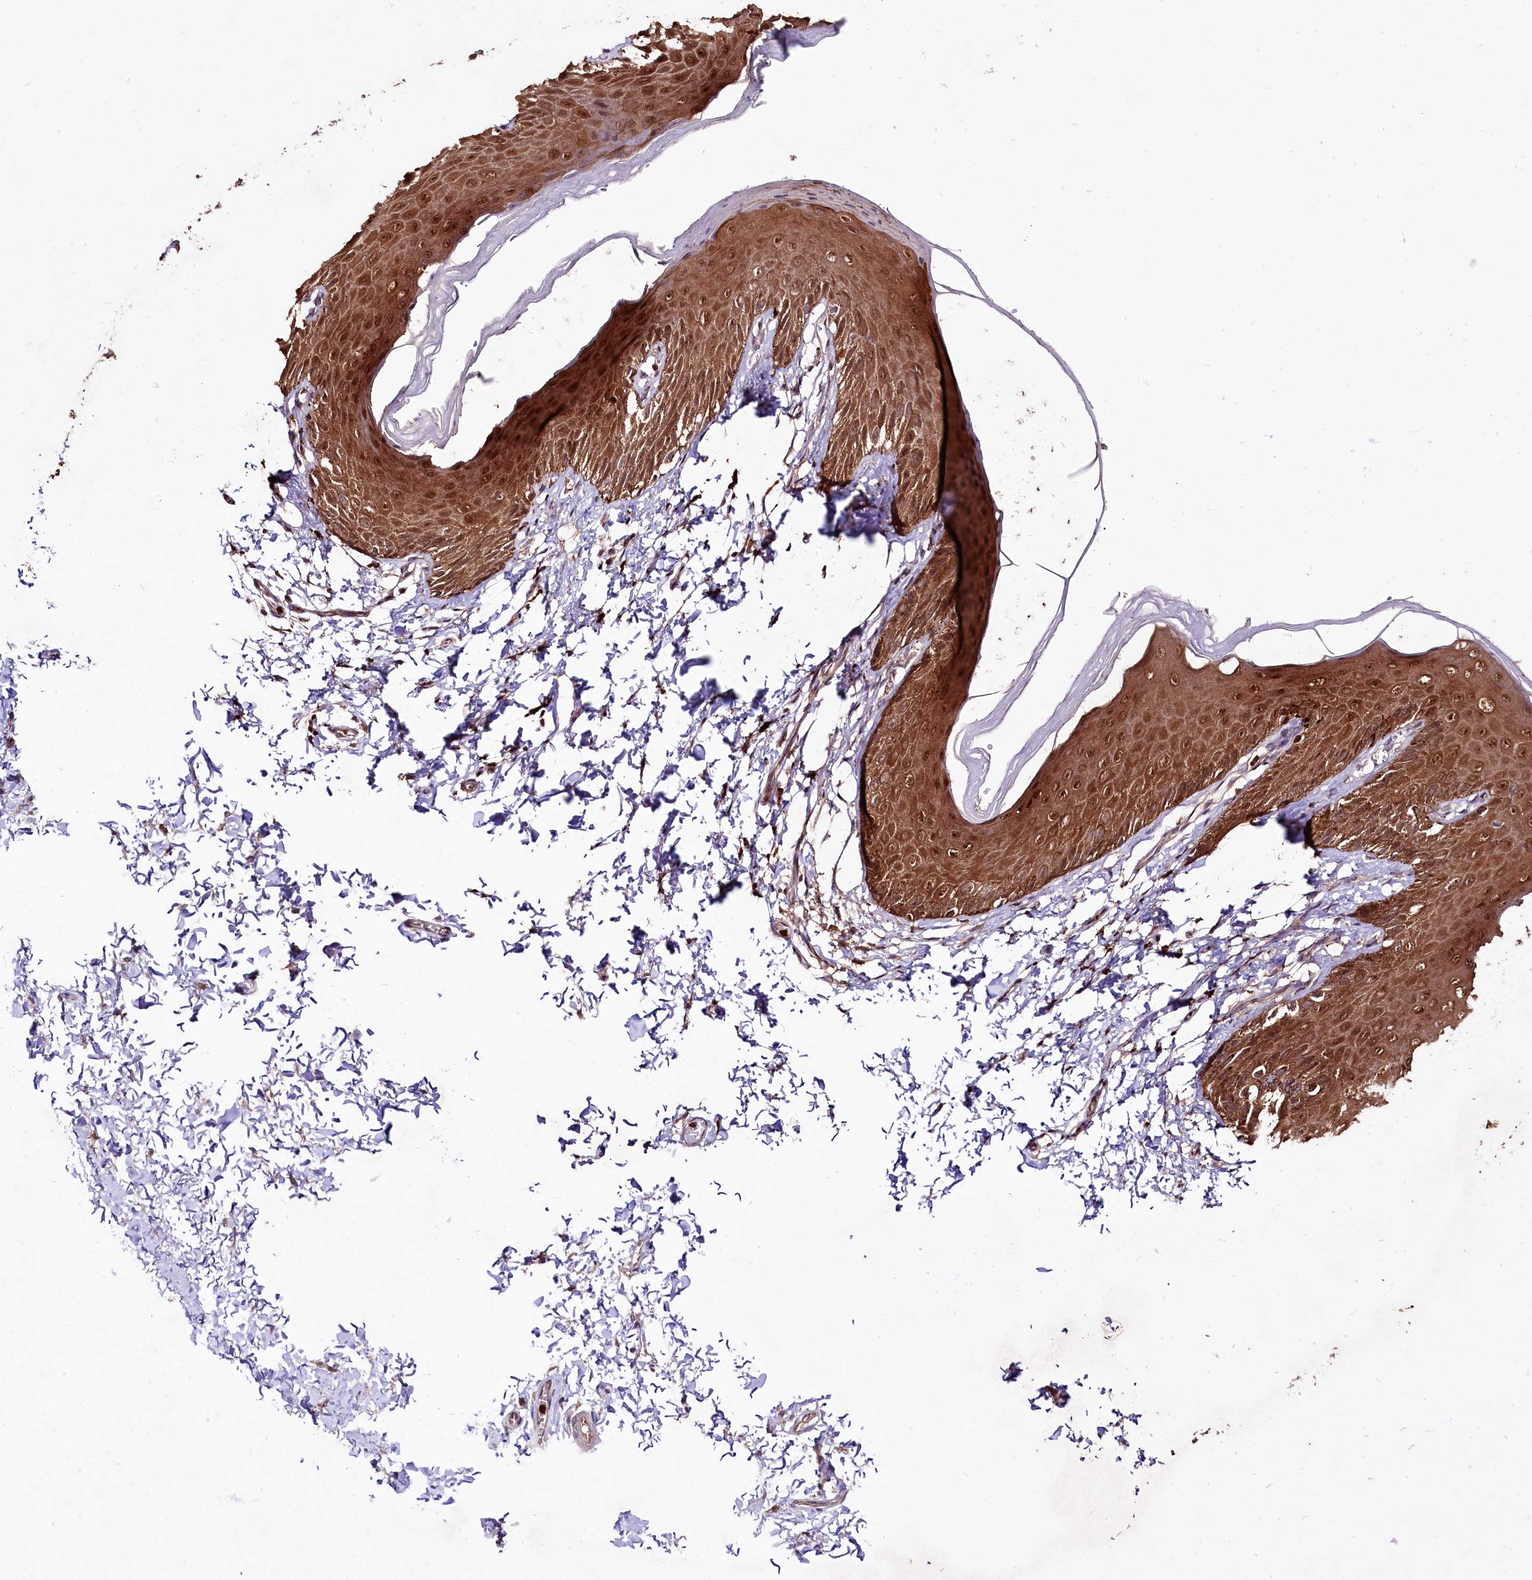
{"staining": {"intensity": "moderate", "quantity": ">75%", "location": "cytoplasmic/membranous,nuclear"}, "tissue": "skin", "cell_type": "Epidermal cells", "image_type": "normal", "snomed": [{"axis": "morphology", "description": "Normal tissue, NOS"}, {"axis": "topography", "description": "Anal"}], "caption": "Moderate cytoplasmic/membranous,nuclear protein expression is present in about >75% of epidermal cells in skin. (IHC, brightfield microscopy, high magnification).", "gene": "KLRB1", "patient": {"sex": "male", "age": 44}}